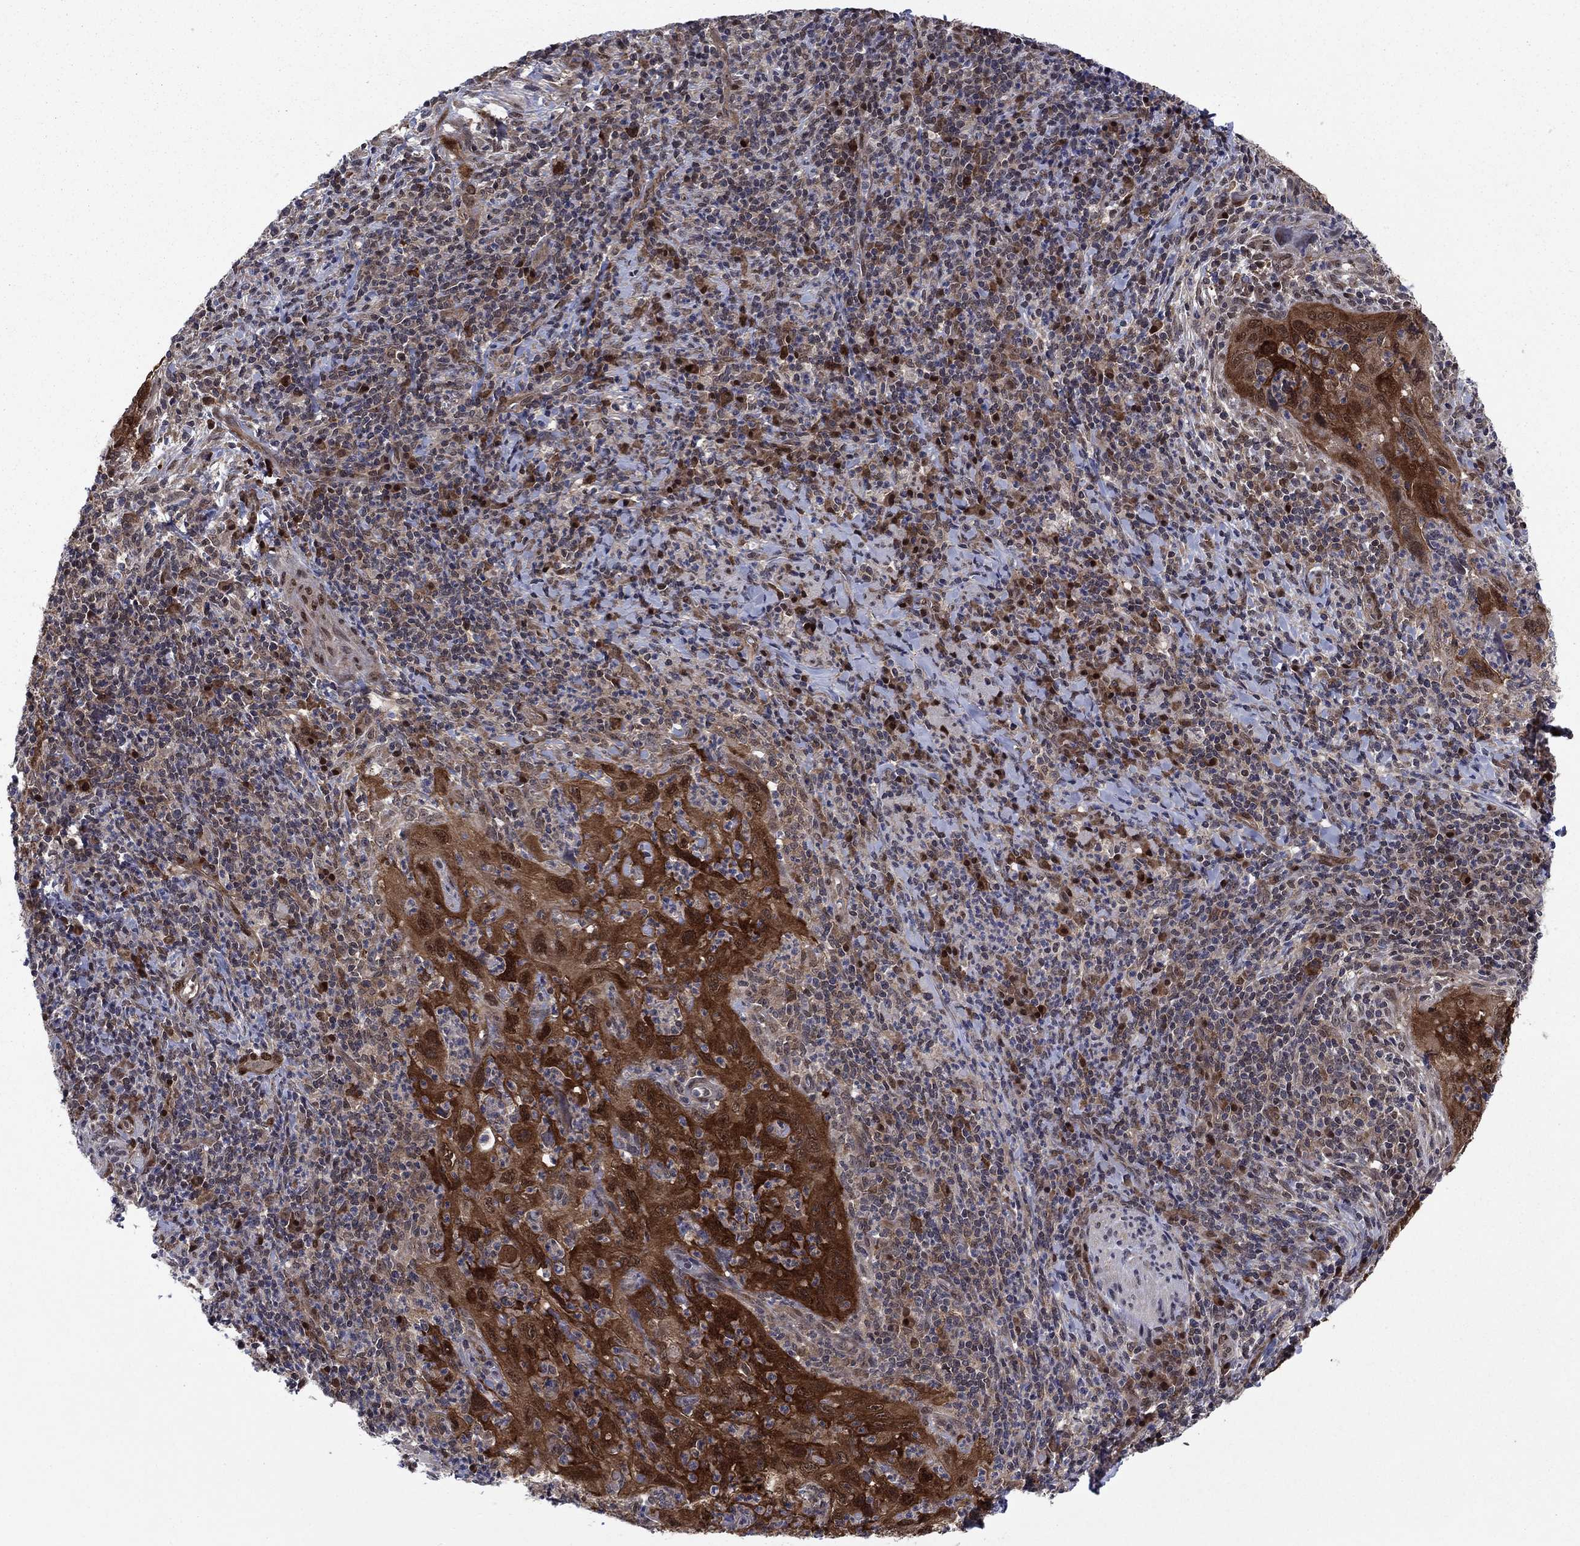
{"staining": {"intensity": "strong", "quantity": ">75%", "location": "cytoplasmic/membranous"}, "tissue": "cervical cancer", "cell_type": "Tumor cells", "image_type": "cancer", "snomed": [{"axis": "morphology", "description": "Squamous cell carcinoma, NOS"}, {"axis": "topography", "description": "Cervix"}], "caption": "Cervical cancer (squamous cell carcinoma) stained for a protein demonstrates strong cytoplasmic/membranous positivity in tumor cells.", "gene": "FKBP4", "patient": {"sex": "female", "age": 26}}